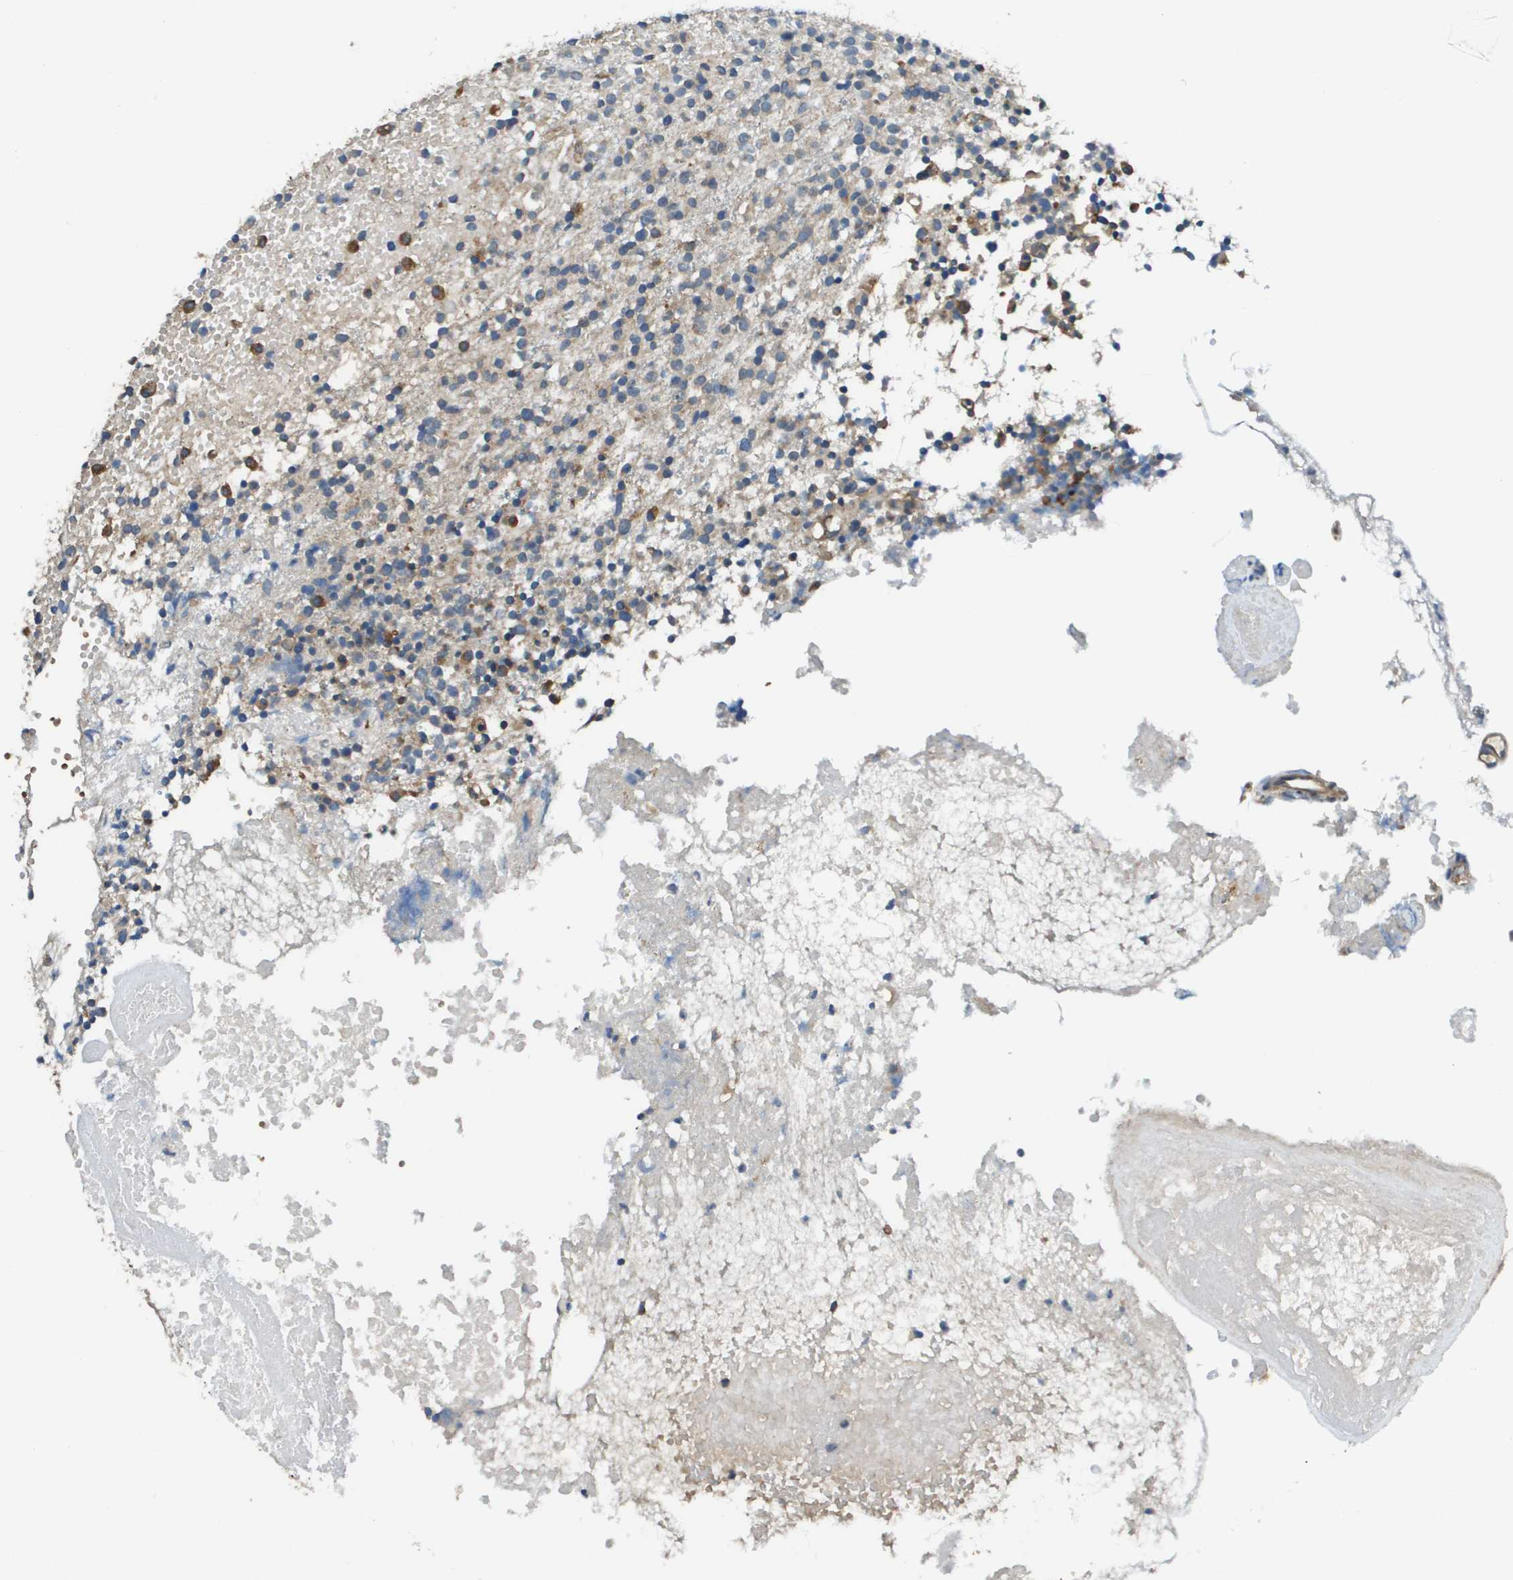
{"staining": {"intensity": "weak", "quantity": "<25%", "location": "cytoplasmic/membranous"}, "tissue": "glioma", "cell_type": "Tumor cells", "image_type": "cancer", "snomed": [{"axis": "morphology", "description": "Glioma, malignant, High grade"}, {"axis": "topography", "description": "Brain"}], "caption": "The image exhibits no significant positivity in tumor cells of glioma.", "gene": "CNPY3", "patient": {"sex": "female", "age": 59}}